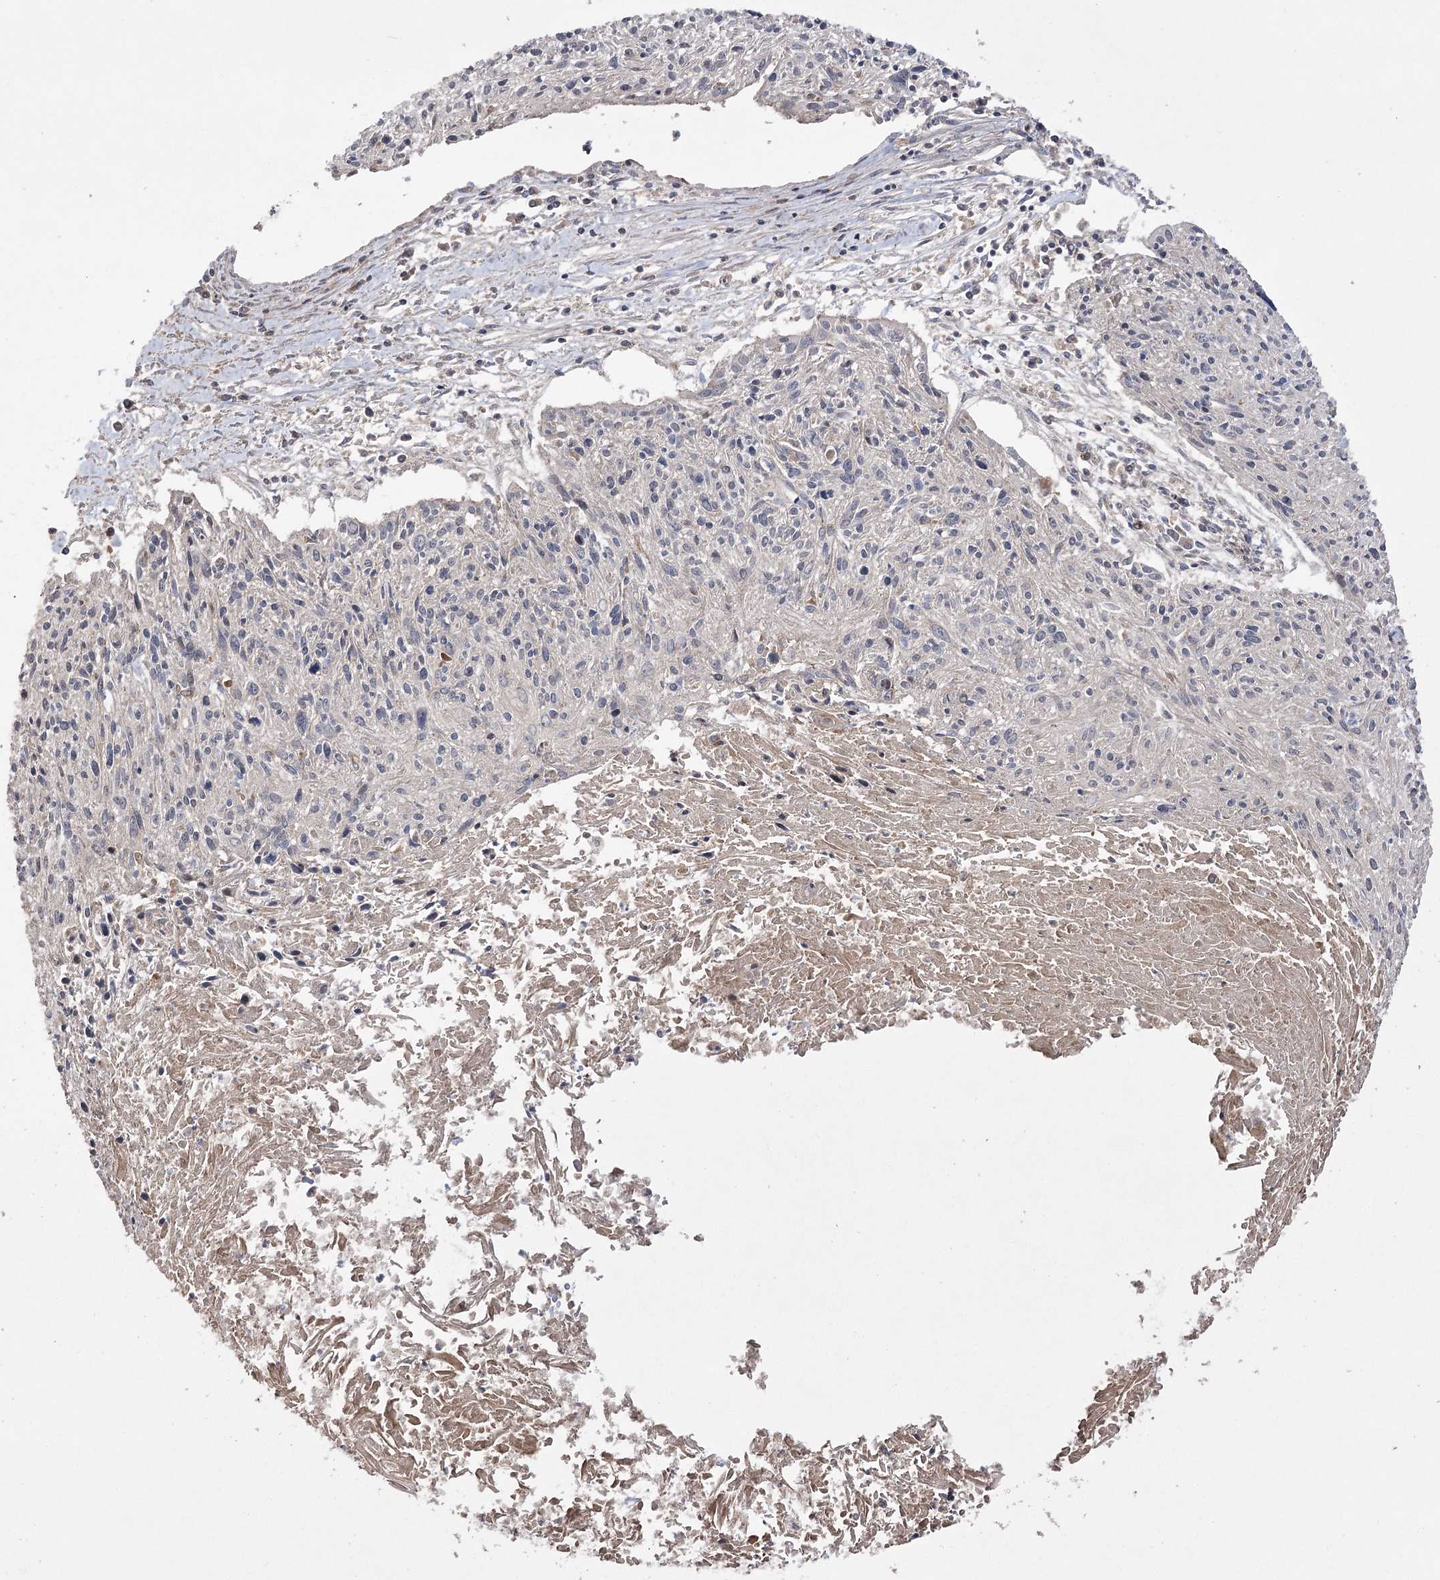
{"staining": {"intensity": "negative", "quantity": "none", "location": "none"}, "tissue": "cervical cancer", "cell_type": "Tumor cells", "image_type": "cancer", "snomed": [{"axis": "morphology", "description": "Squamous cell carcinoma, NOS"}, {"axis": "topography", "description": "Cervix"}], "caption": "DAB immunohistochemical staining of cervical cancer (squamous cell carcinoma) reveals no significant positivity in tumor cells.", "gene": "OBSL1", "patient": {"sex": "female", "age": 51}}